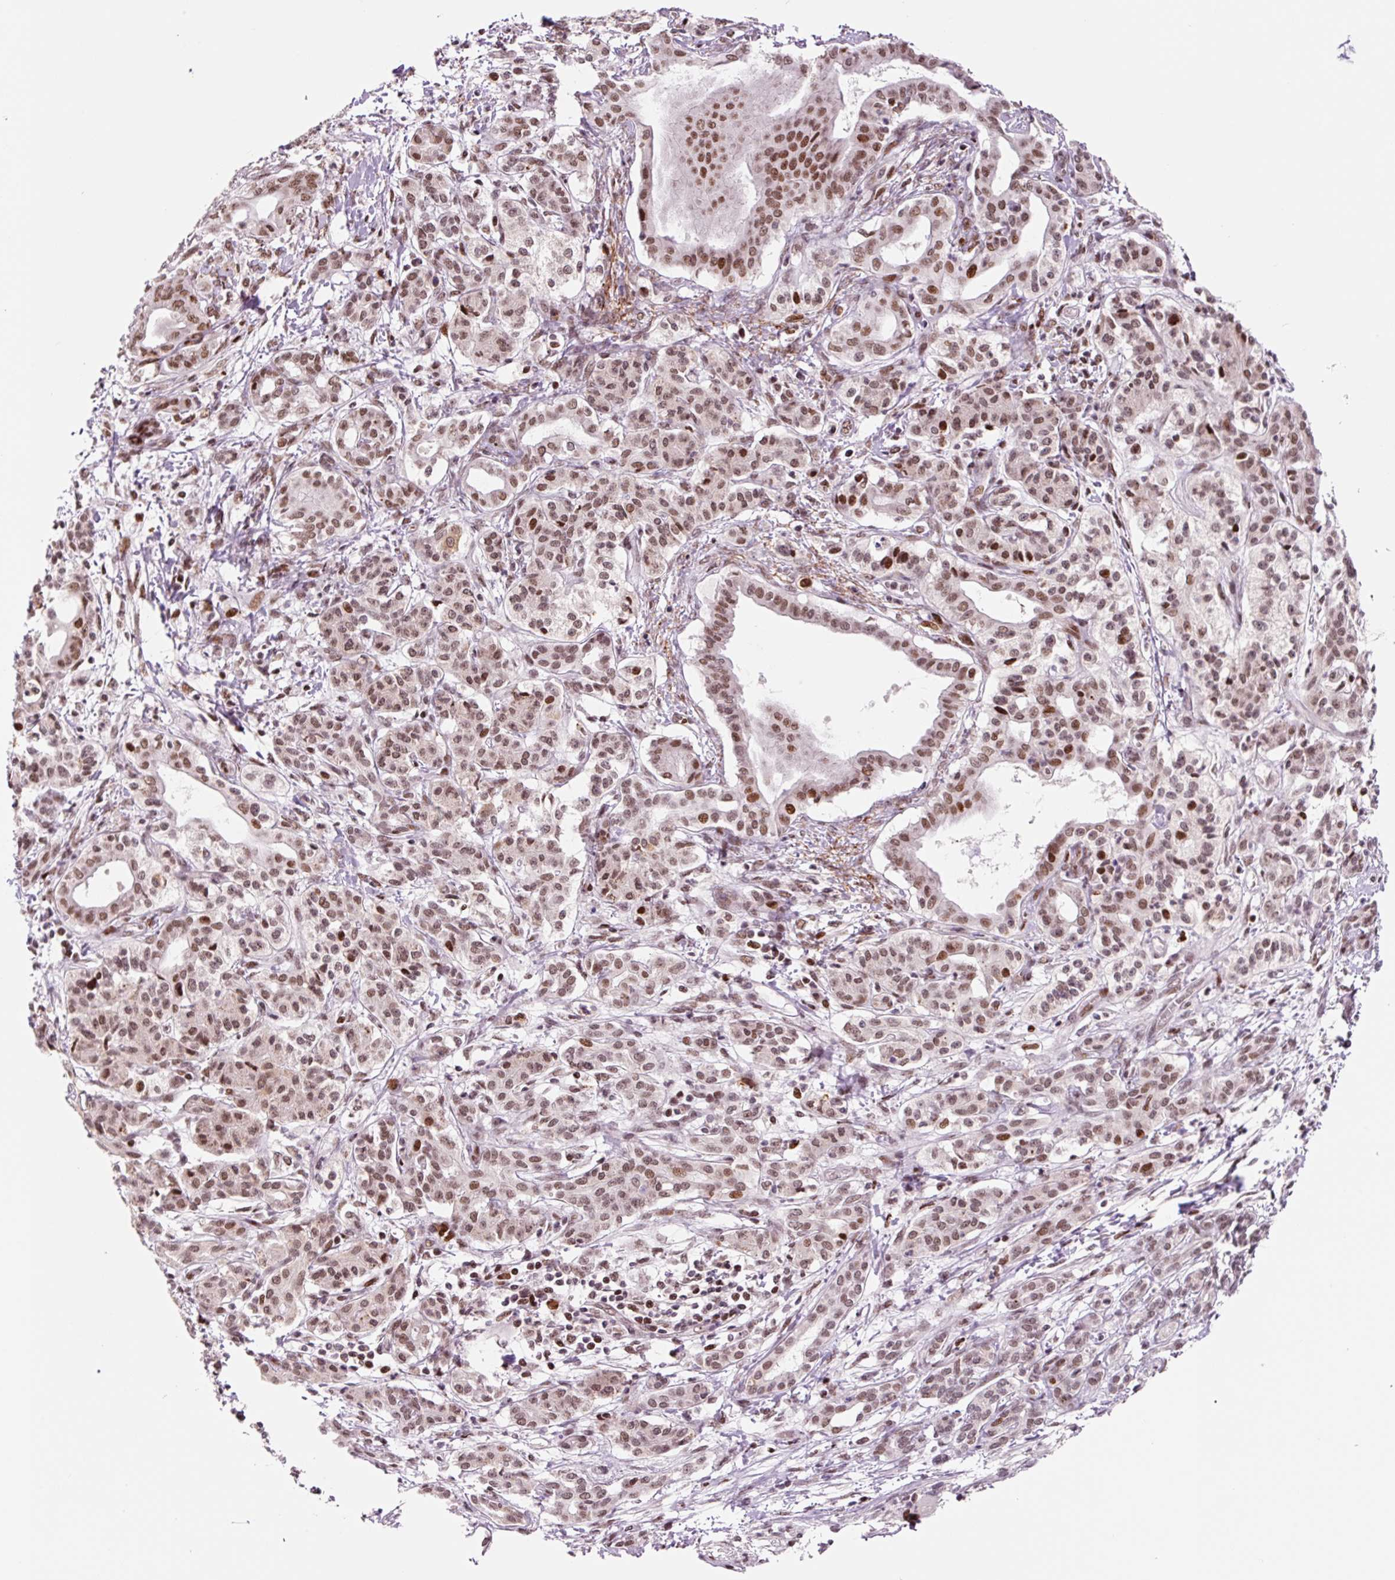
{"staining": {"intensity": "moderate", "quantity": ">75%", "location": "nuclear"}, "tissue": "pancreatic cancer", "cell_type": "Tumor cells", "image_type": "cancer", "snomed": [{"axis": "morphology", "description": "Adenocarcinoma, NOS"}, {"axis": "topography", "description": "Pancreas"}], "caption": "Immunohistochemistry of human pancreatic cancer shows medium levels of moderate nuclear positivity in about >75% of tumor cells. (Stains: DAB (3,3'-diaminobenzidine) in brown, nuclei in blue, Microscopy: brightfield microscopy at high magnification).", "gene": "CCNL2", "patient": {"sex": "male", "age": 58}}